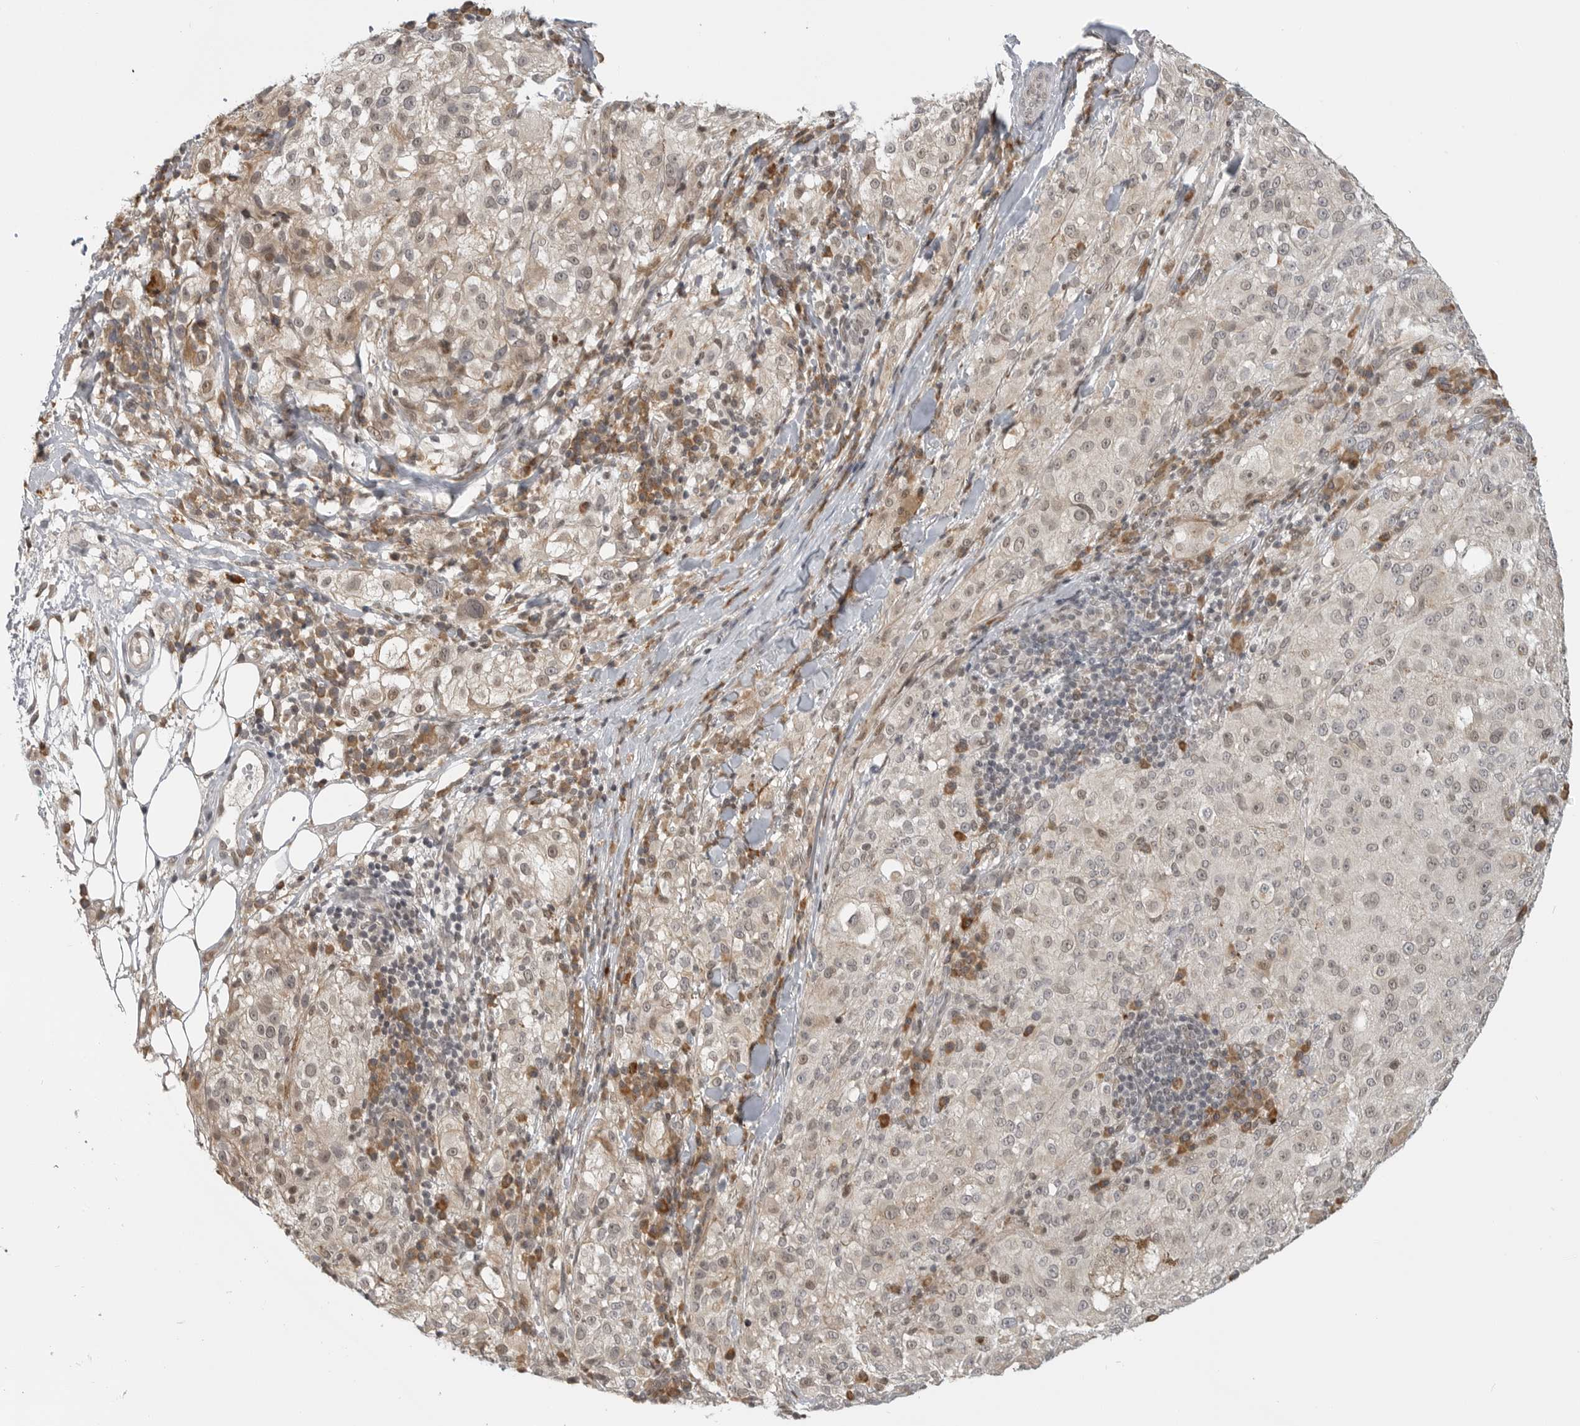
{"staining": {"intensity": "weak", "quantity": "<25%", "location": "nuclear"}, "tissue": "melanoma", "cell_type": "Tumor cells", "image_type": "cancer", "snomed": [{"axis": "morphology", "description": "Necrosis, NOS"}, {"axis": "morphology", "description": "Malignant melanoma, NOS"}, {"axis": "topography", "description": "Skin"}], "caption": "Tumor cells show no significant protein positivity in melanoma. (Brightfield microscopy of DAB immunohistochemistry (IHC) at high magnification).", "gene": "CEP295NL", "patient": {"sex": "female", "age": 87}}